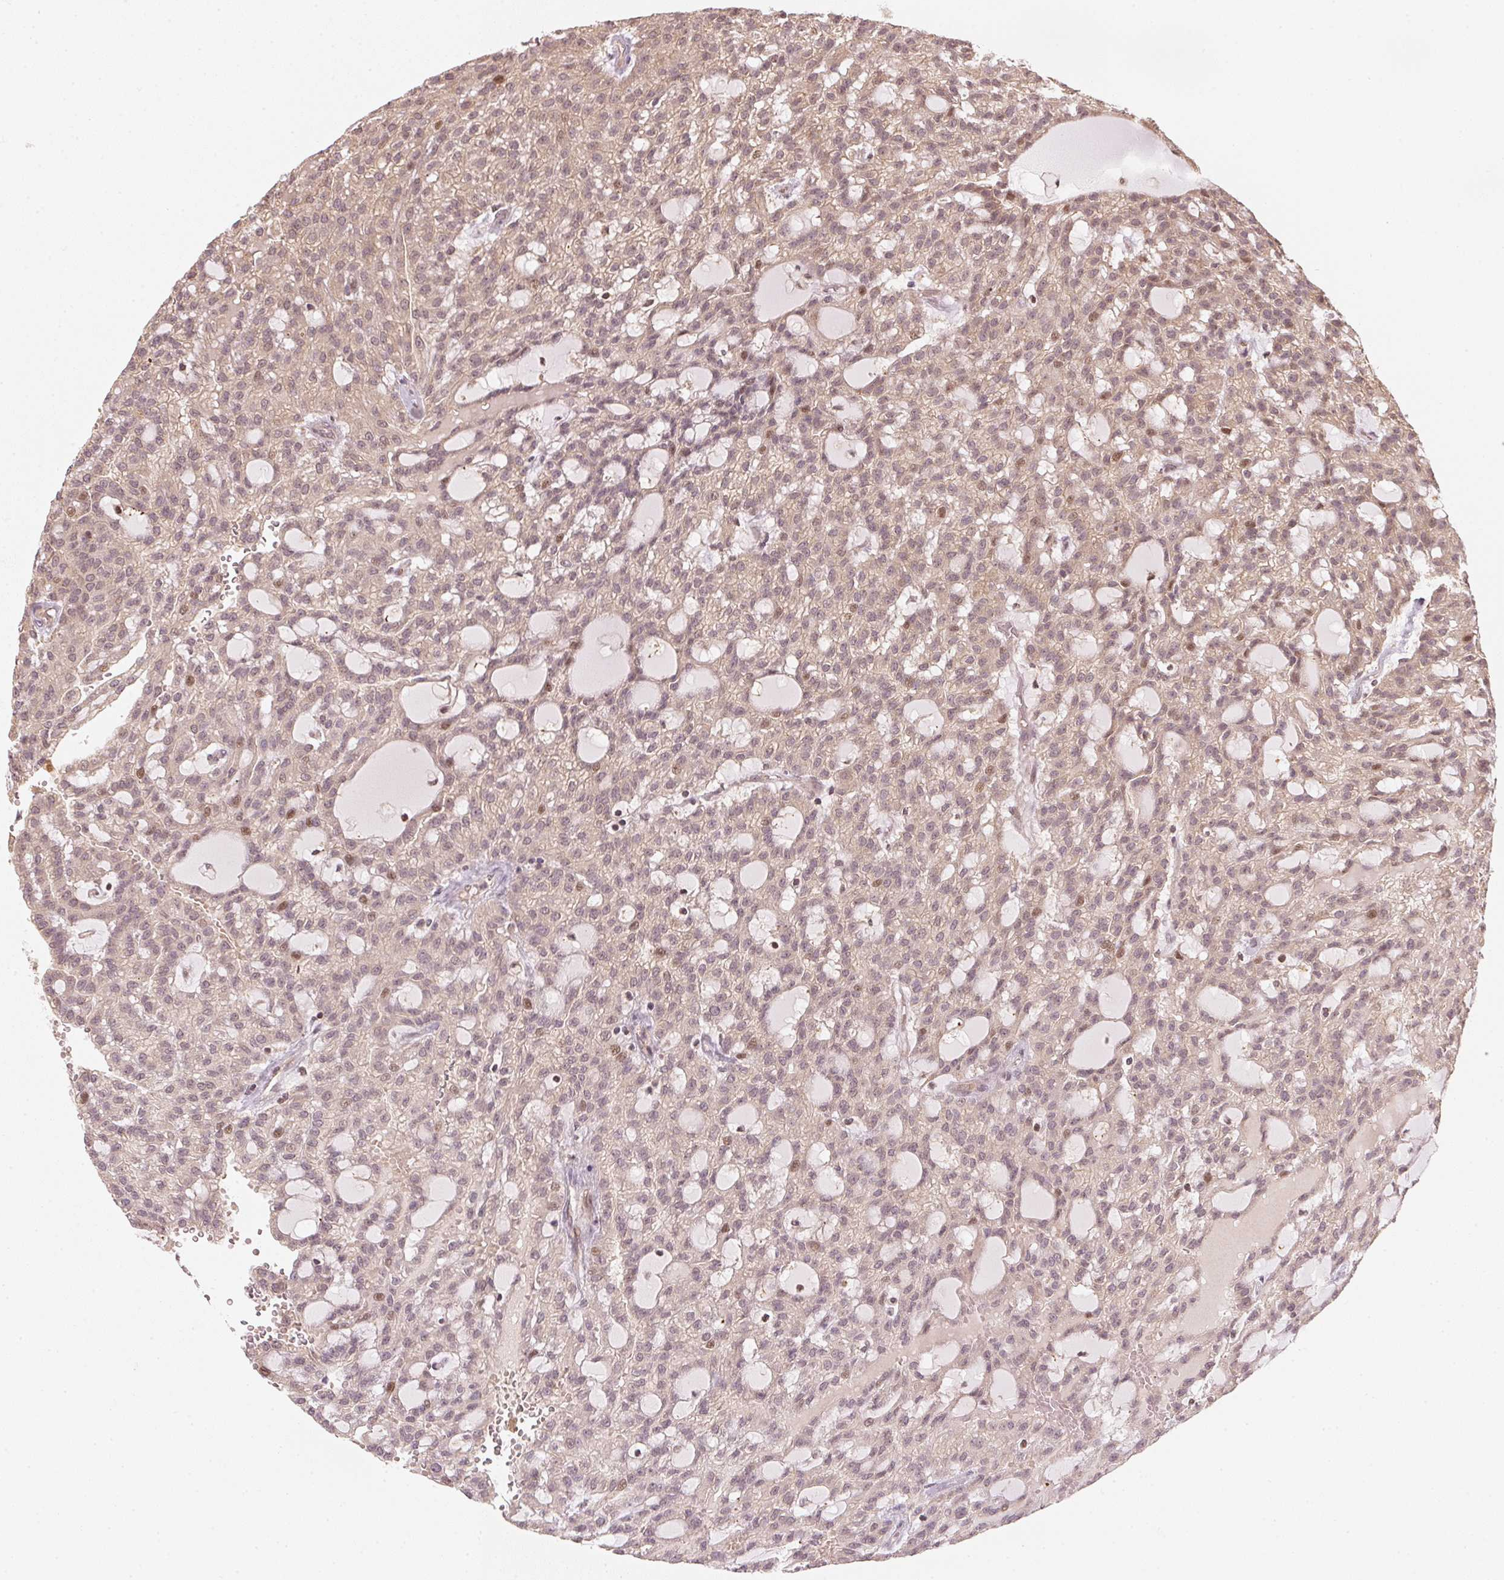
{"staining": {"intensity": "weak", "quantity": "25%-75%", "location": "cytoplasmic/membranous,nuclear"}, "tissue": "renal cancer", "cell_type": "Tumor cells", "image_type": "cancer", "snomed": [{"axis": "morphology", "description": "Adenocarcinoma, NOS"}, {"axis": "topography", "description": "Kidney"}], "caption": "Tumor cells display low levels of weak cytoplasmic/membranous and nuclear positivity in about 25%-75% of cells in human renal cancer (adenocarcinoma).", "gene": "UBE2L3", "patient": {"sex": "male", "age": 63}}